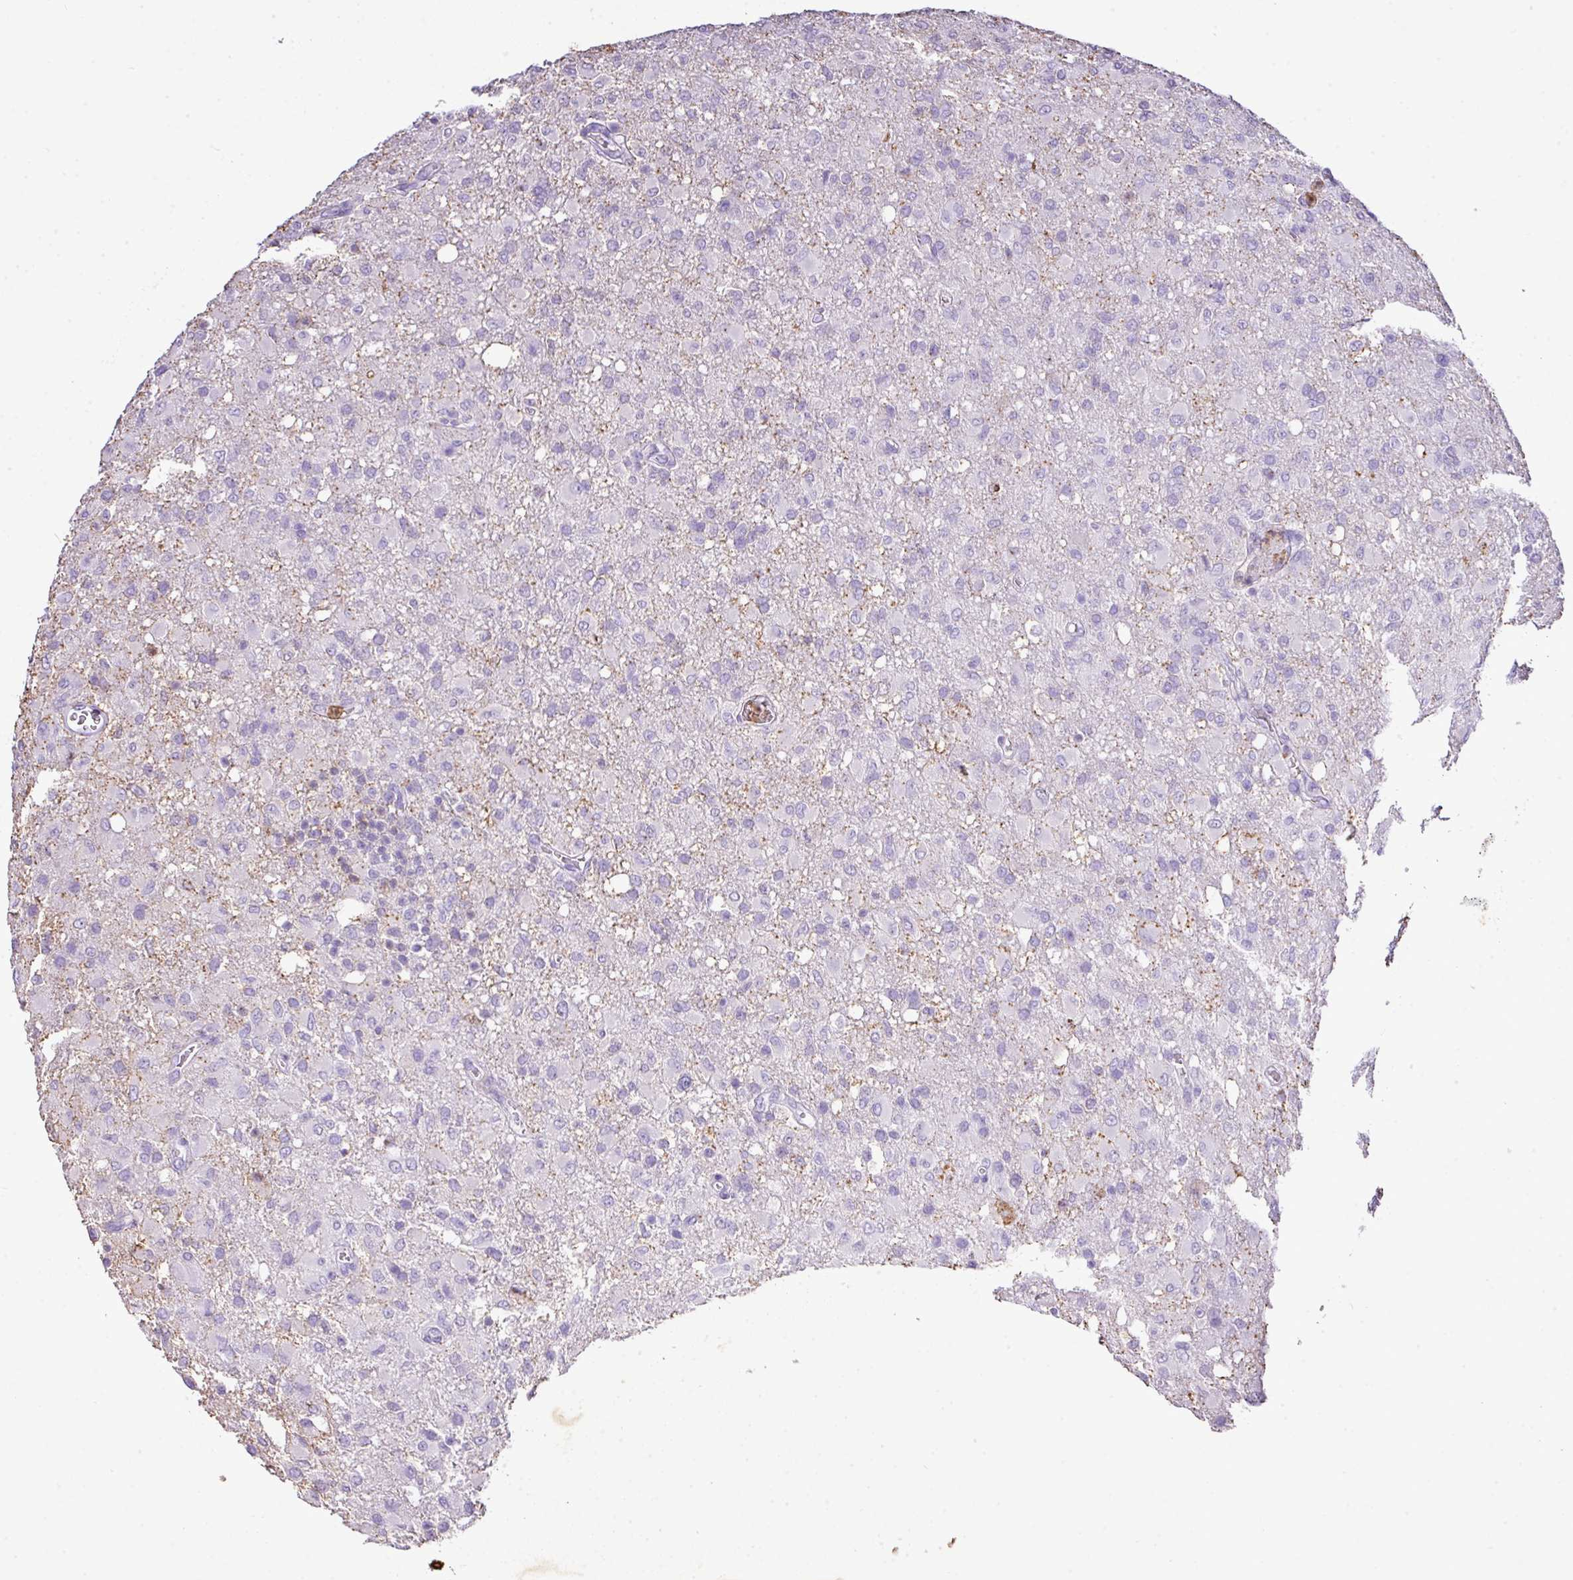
{"staining": {"intensity": "negative", "quantity": "none", "location": "none"}, "tissue": "glioma", "cell_type": "Tumor cells", "image_type": "cancer", "snomed": [{"axis": "morphology", "description": "Glioma, malignant, High grade"}, {"axis": "topography", "description": "Brain"}], "caption": "High-grade glioma (malignant) stained for a protein using IHC shows no staining tumor cells.", "gene": "KCNJ11", "patient": {"sex": "female", "age": 57}}